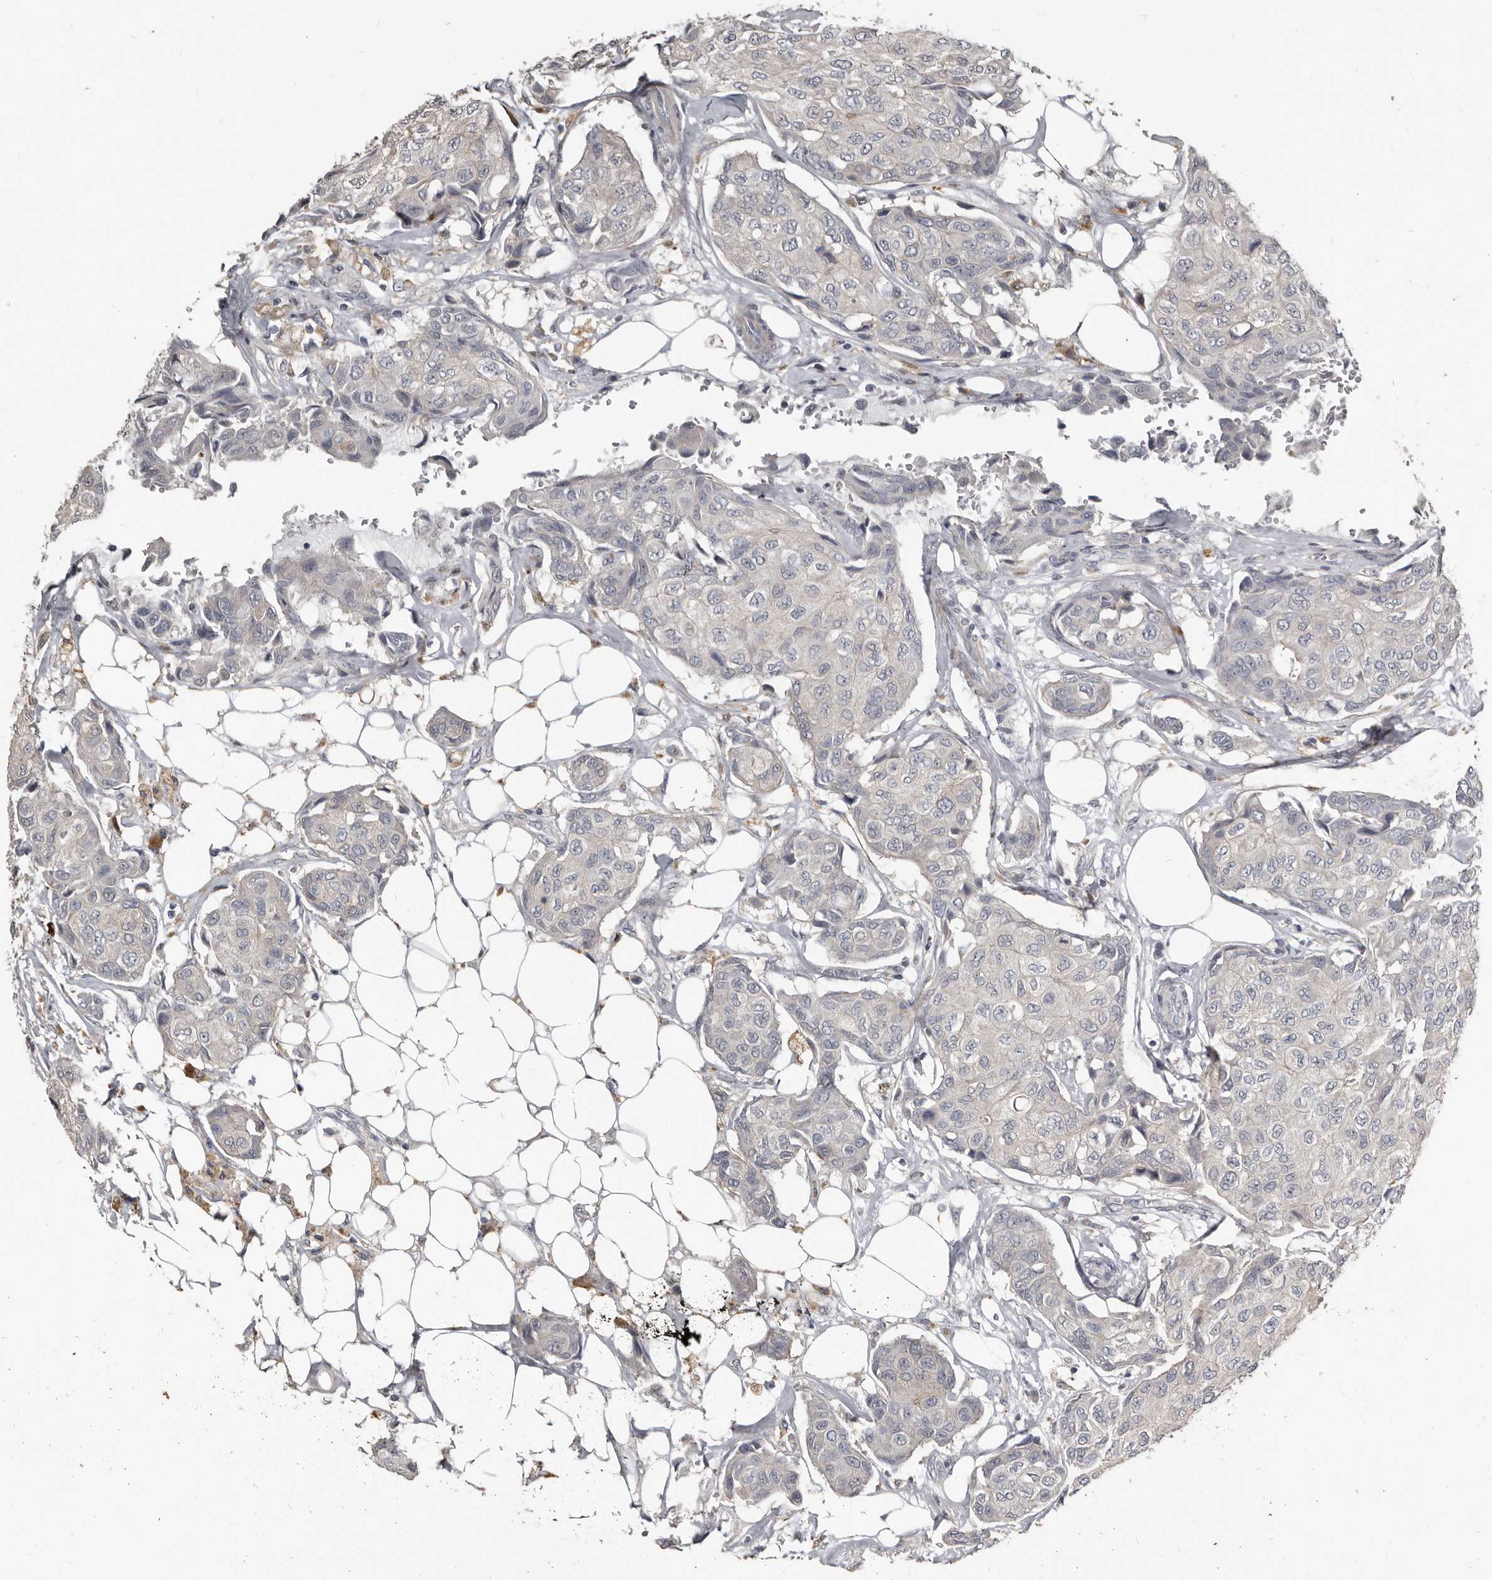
{"staining": {"intensity": "negative", "quantity": "none", "location": "none"}, "tissue": "breast cancer", "cell_type": "Tumor cells", "image_type": "cancer", "snomed": [{"axis": "morphology", "description": "Duct carcinoma"}, {"axis": "topography", "description": "Breast"}], "caption": "An image of infiltrating ductal carcinoma (breast) stained for a protein displays no brown staining in tumor cells. Brightfield microscopy of immunohistochemistry stained with DAB (3,3'-diaminobenzidine) (brown) and hematoxylin (blue), captured at high magnification.", "gene": "KCNJ8", "patient": {"sex": "female", "age": 80}}